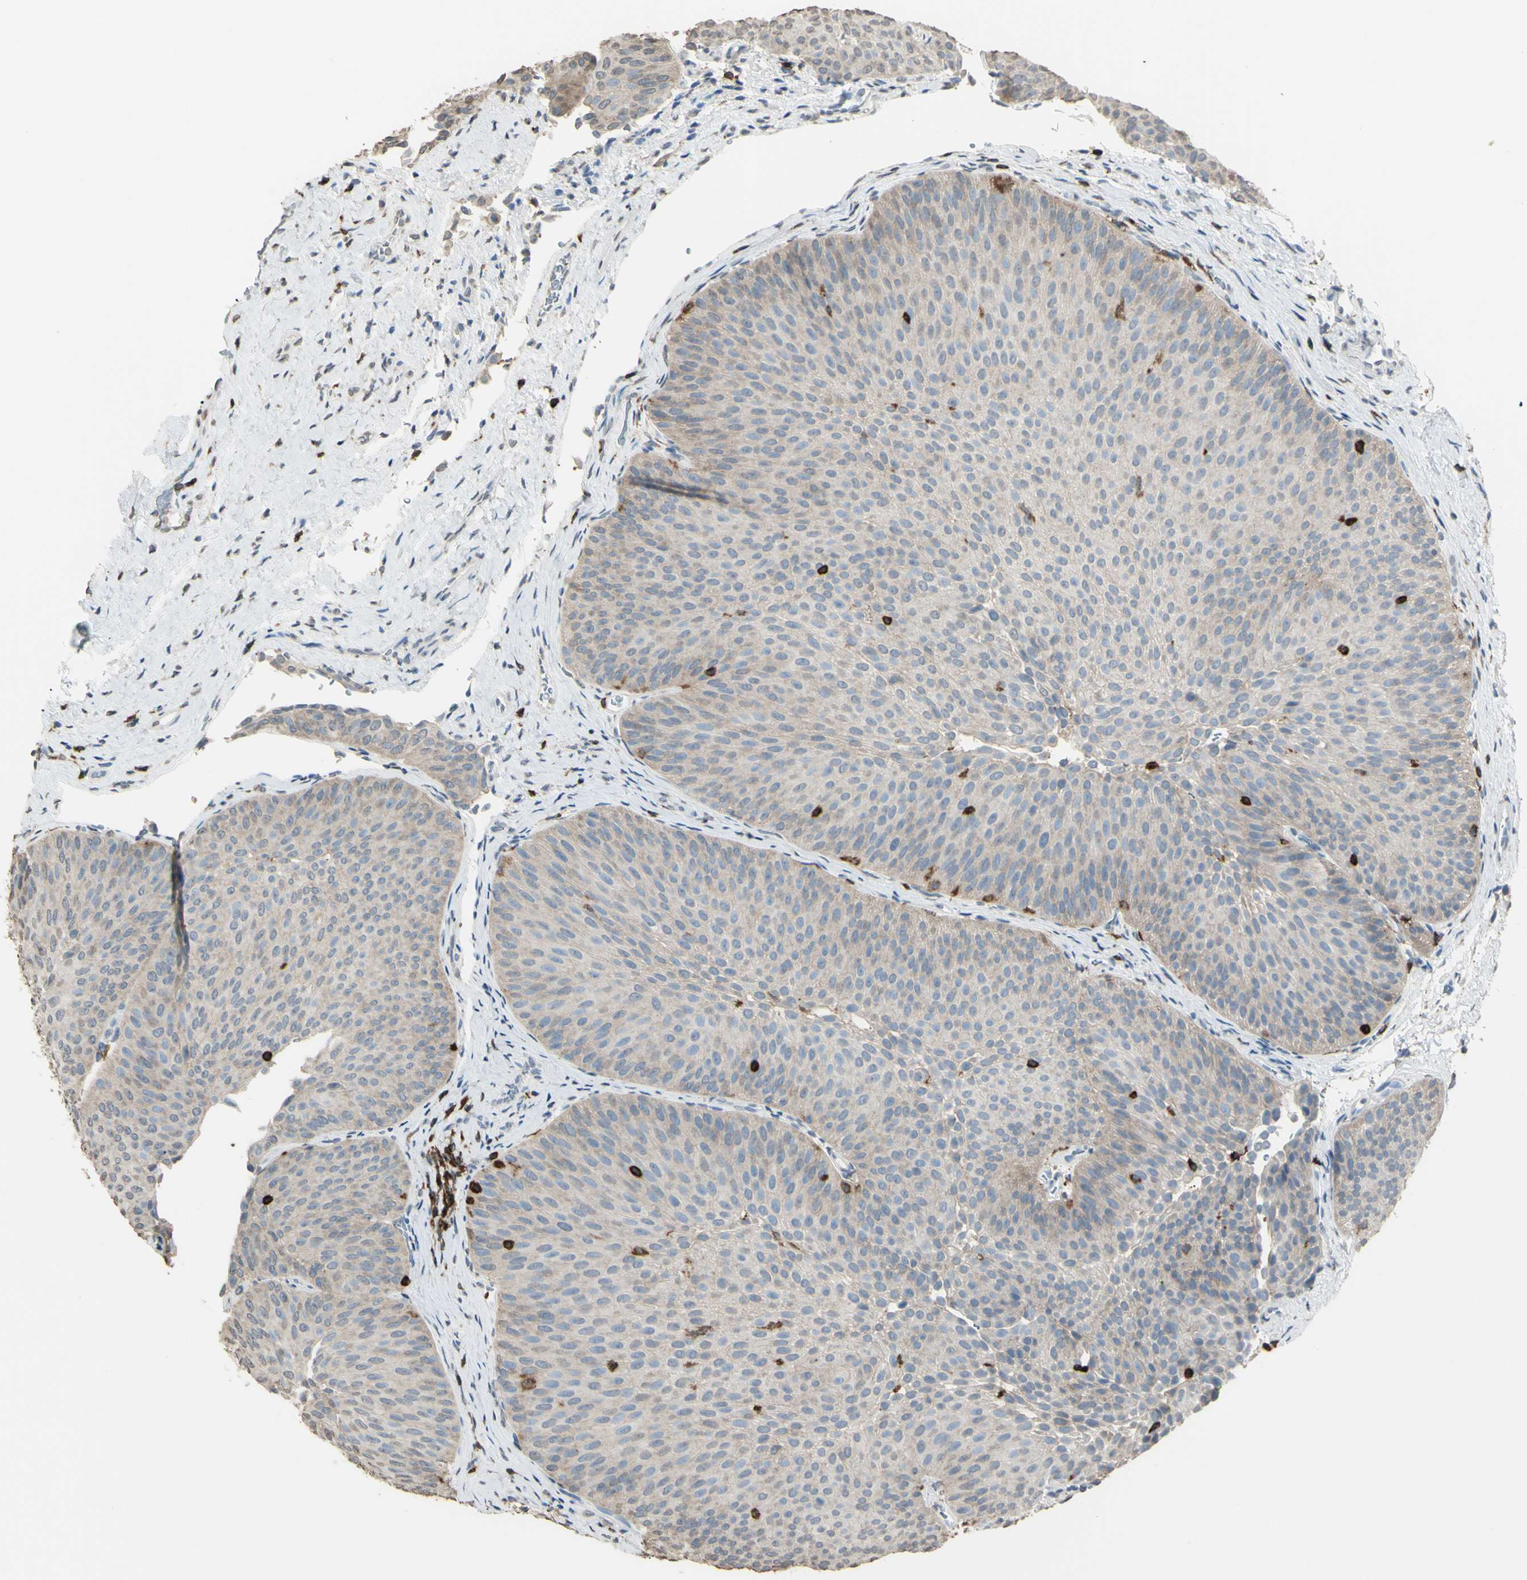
{"staining": {"intensity": "negative", "quantity": "none", "location": "none"}, "tissue": "urothelial cancer", "cell_type": "Tumor cells", "image_type": "cancer", "snomed": [{"axis": "morphology", "description": "Urothelial carcinoma, Low grade"}, {"axis": "topography", "description": "Urinary bladder"}], "caption": "Tumor cells are negative for brown protein staining in urothelial carcinoma (low-grade).", "gene": "PSTPIP1", "patient": {"sex": "female", "age": 60}}